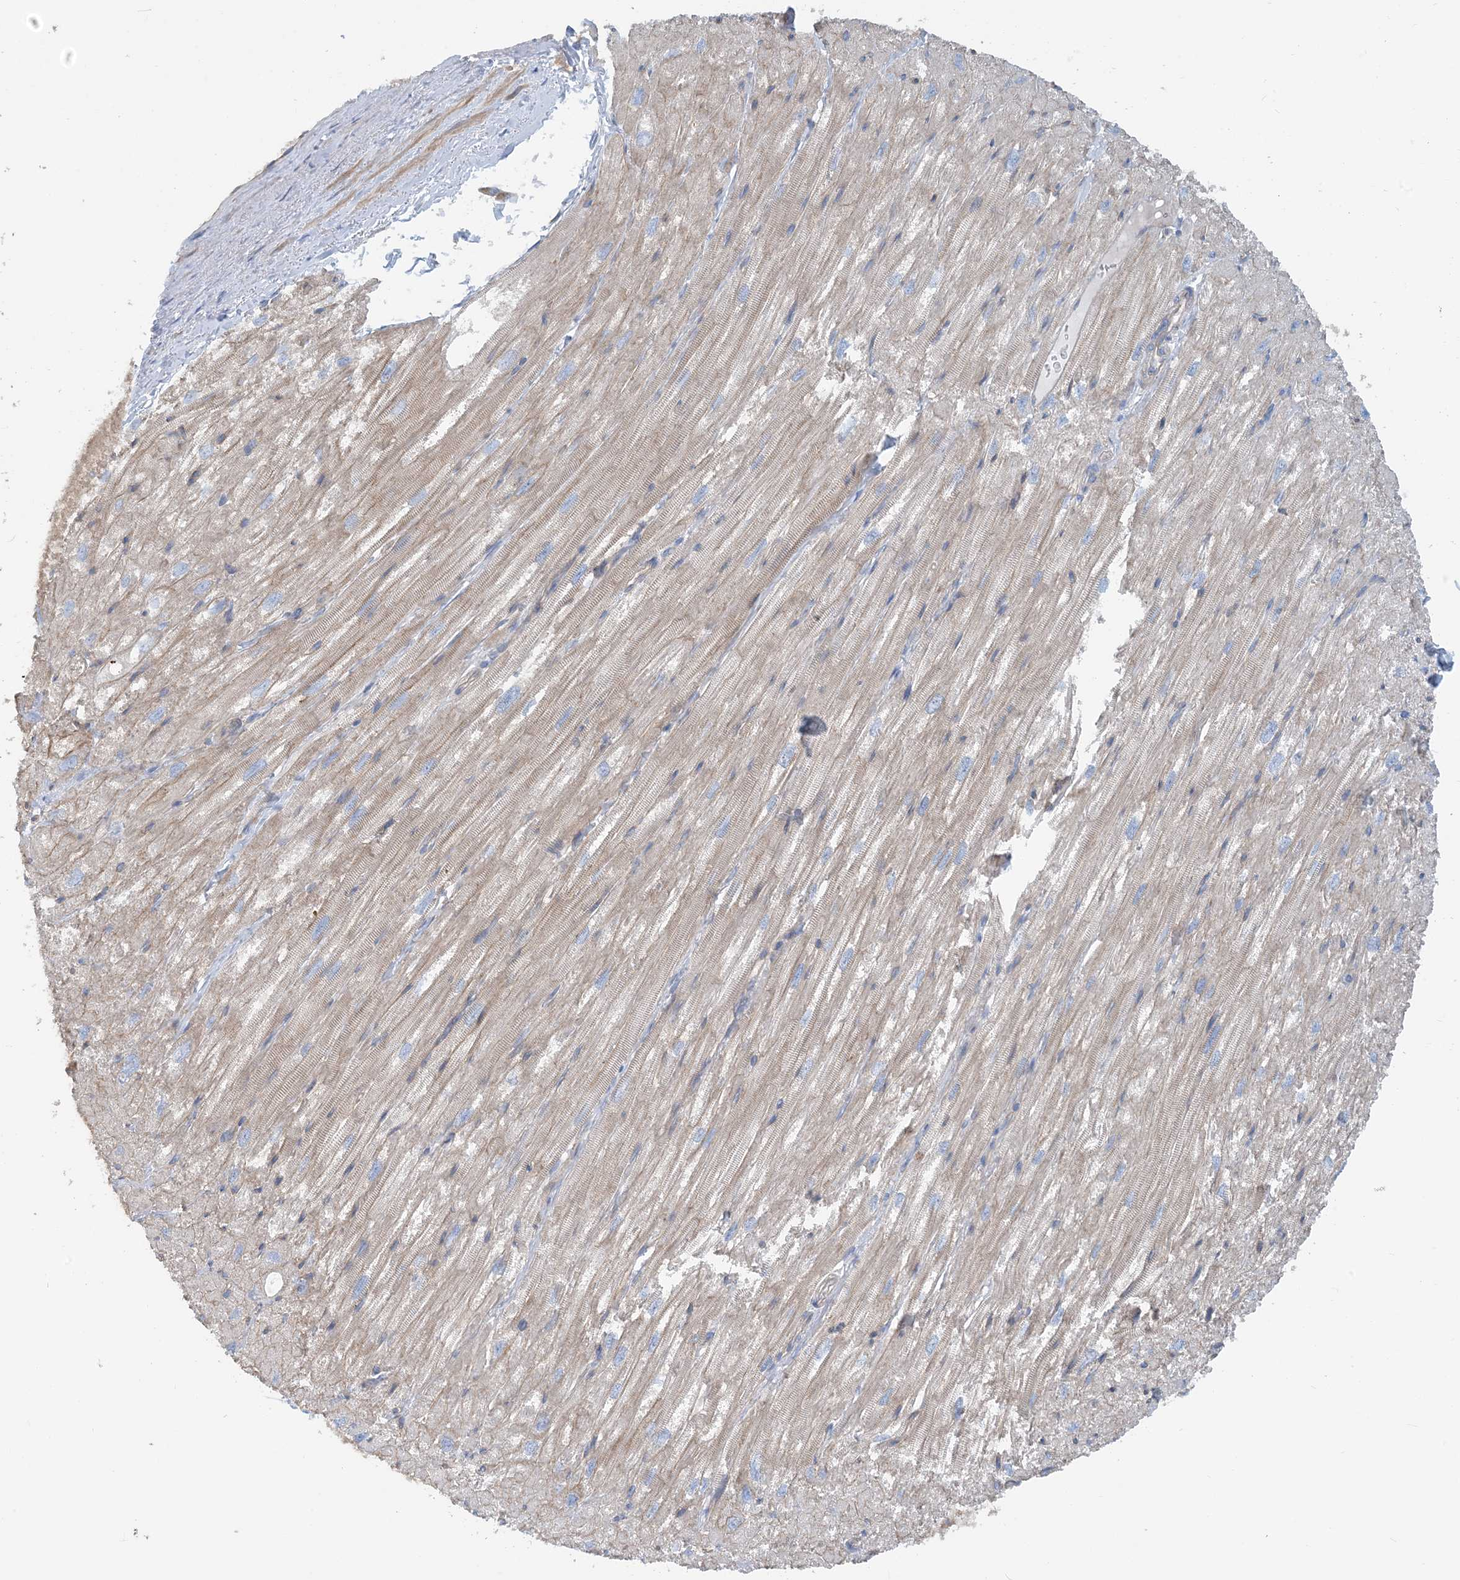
{"staining": {"intensity": "weak", "quantity": ">75%", "location": "cytoplasmic/membranous"}, "tissue": "heart muscle", "cell_type": "Cardiomyocytes", "image_type": "normal", "snomed": [{"axis": "morphology", "description": "Normal tissue, NOS"}, {"axis": "topography", "description": "Heart"}], "caption": "This photomicrograph exhibits IHC staining of unremarkable human heart muscle, with low weak cytoplasmic/membranous positivity in approximately >75% of cardiomyocytes.", "gene": "PHOSPHO2", "patient": {"sex": "male", "age": 50}}